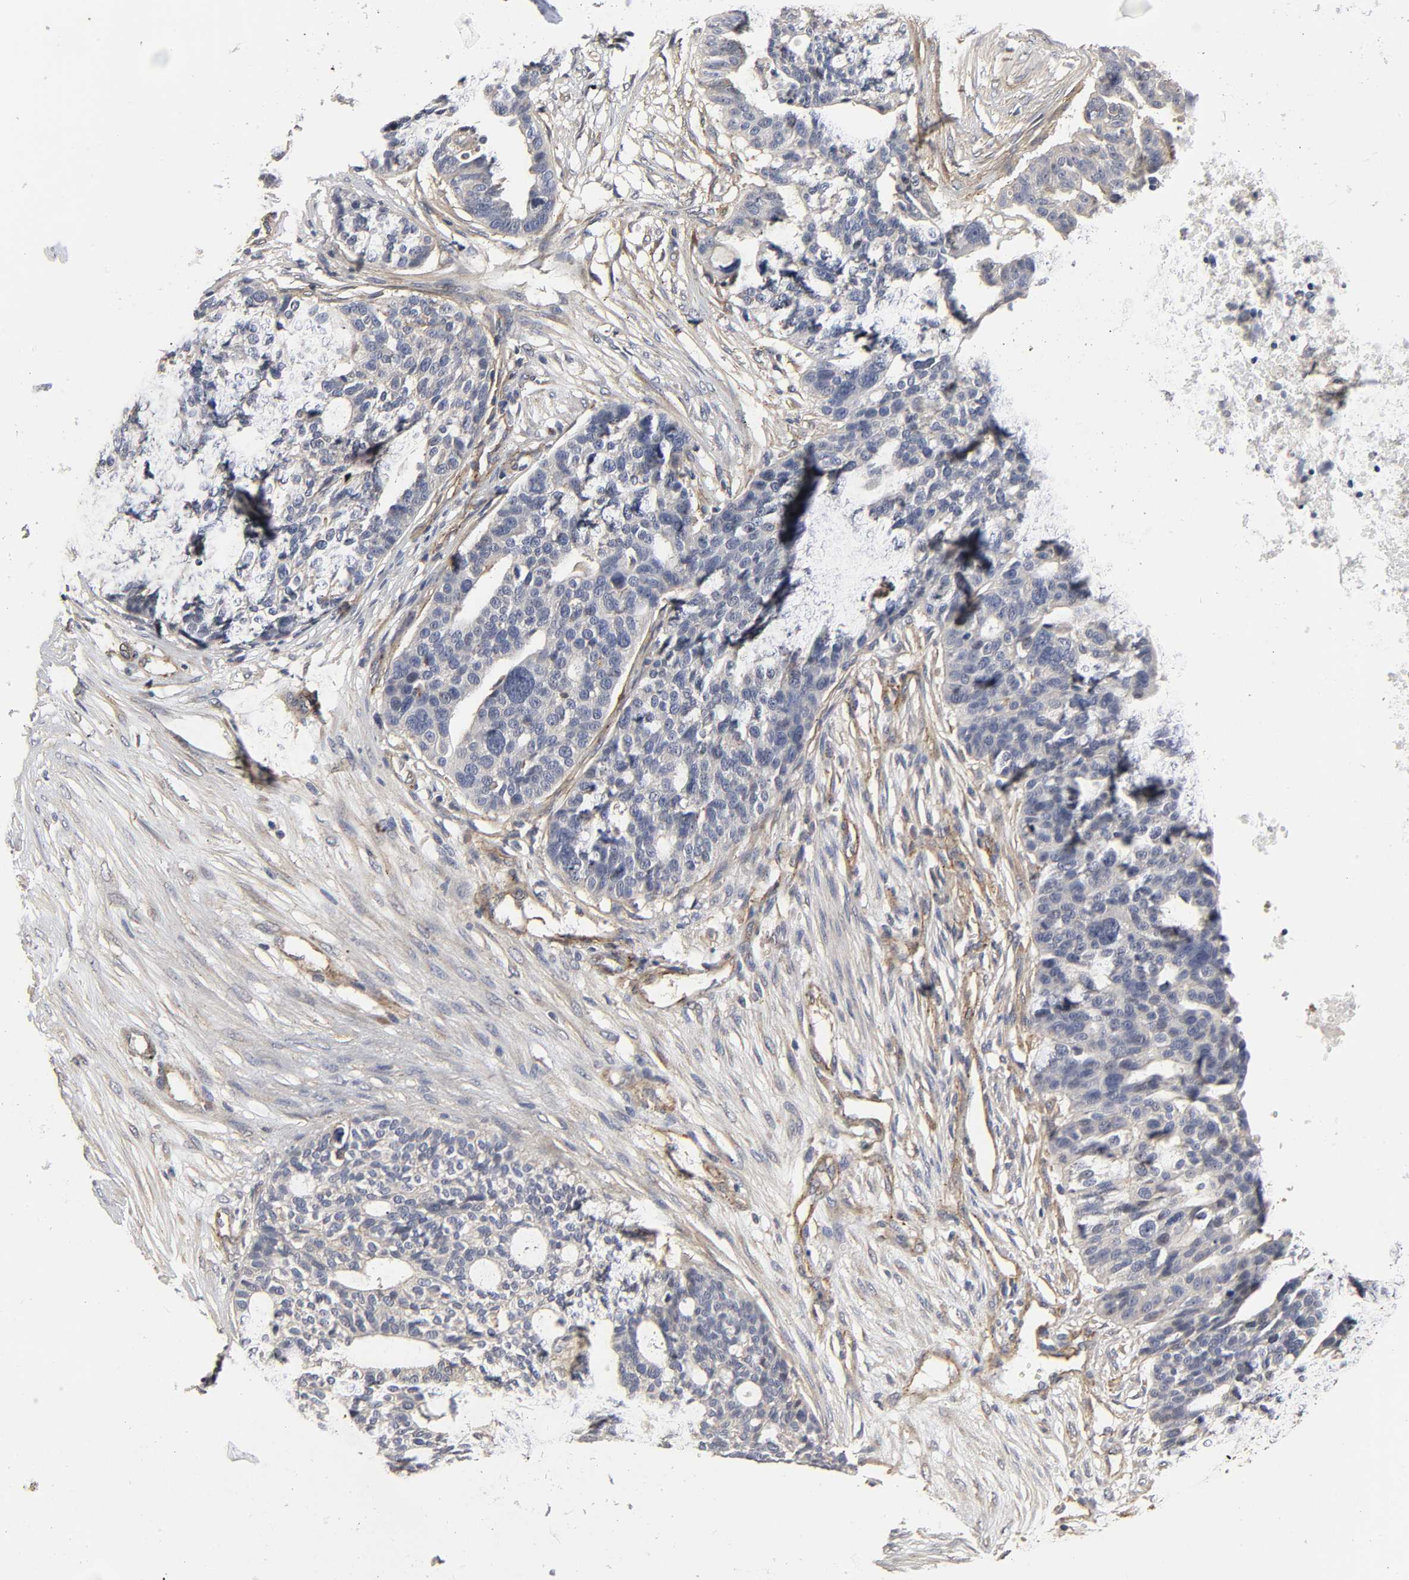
{"staining": {"intensity": "weak", "quantity": "<25%", "location": "cytoplasmic/membranous"}, "tissue": "ovarian cancer", "cell_type": "Tumor cells", "image_type": "cancer", "snomed": [{"axis": "morphology", "description": "Cystadenocarcinoma, serous, NOS"}, {"axis": "topography", "description": "Ovary"}], "caption": "This is an immunohistochemistry (IHC) image of human ovarian serous cystadenocarcinoma. There is no staining in tumor cells.", "gene": "SH3GLB1", "patient": {"sex": "female", "age": 59}}